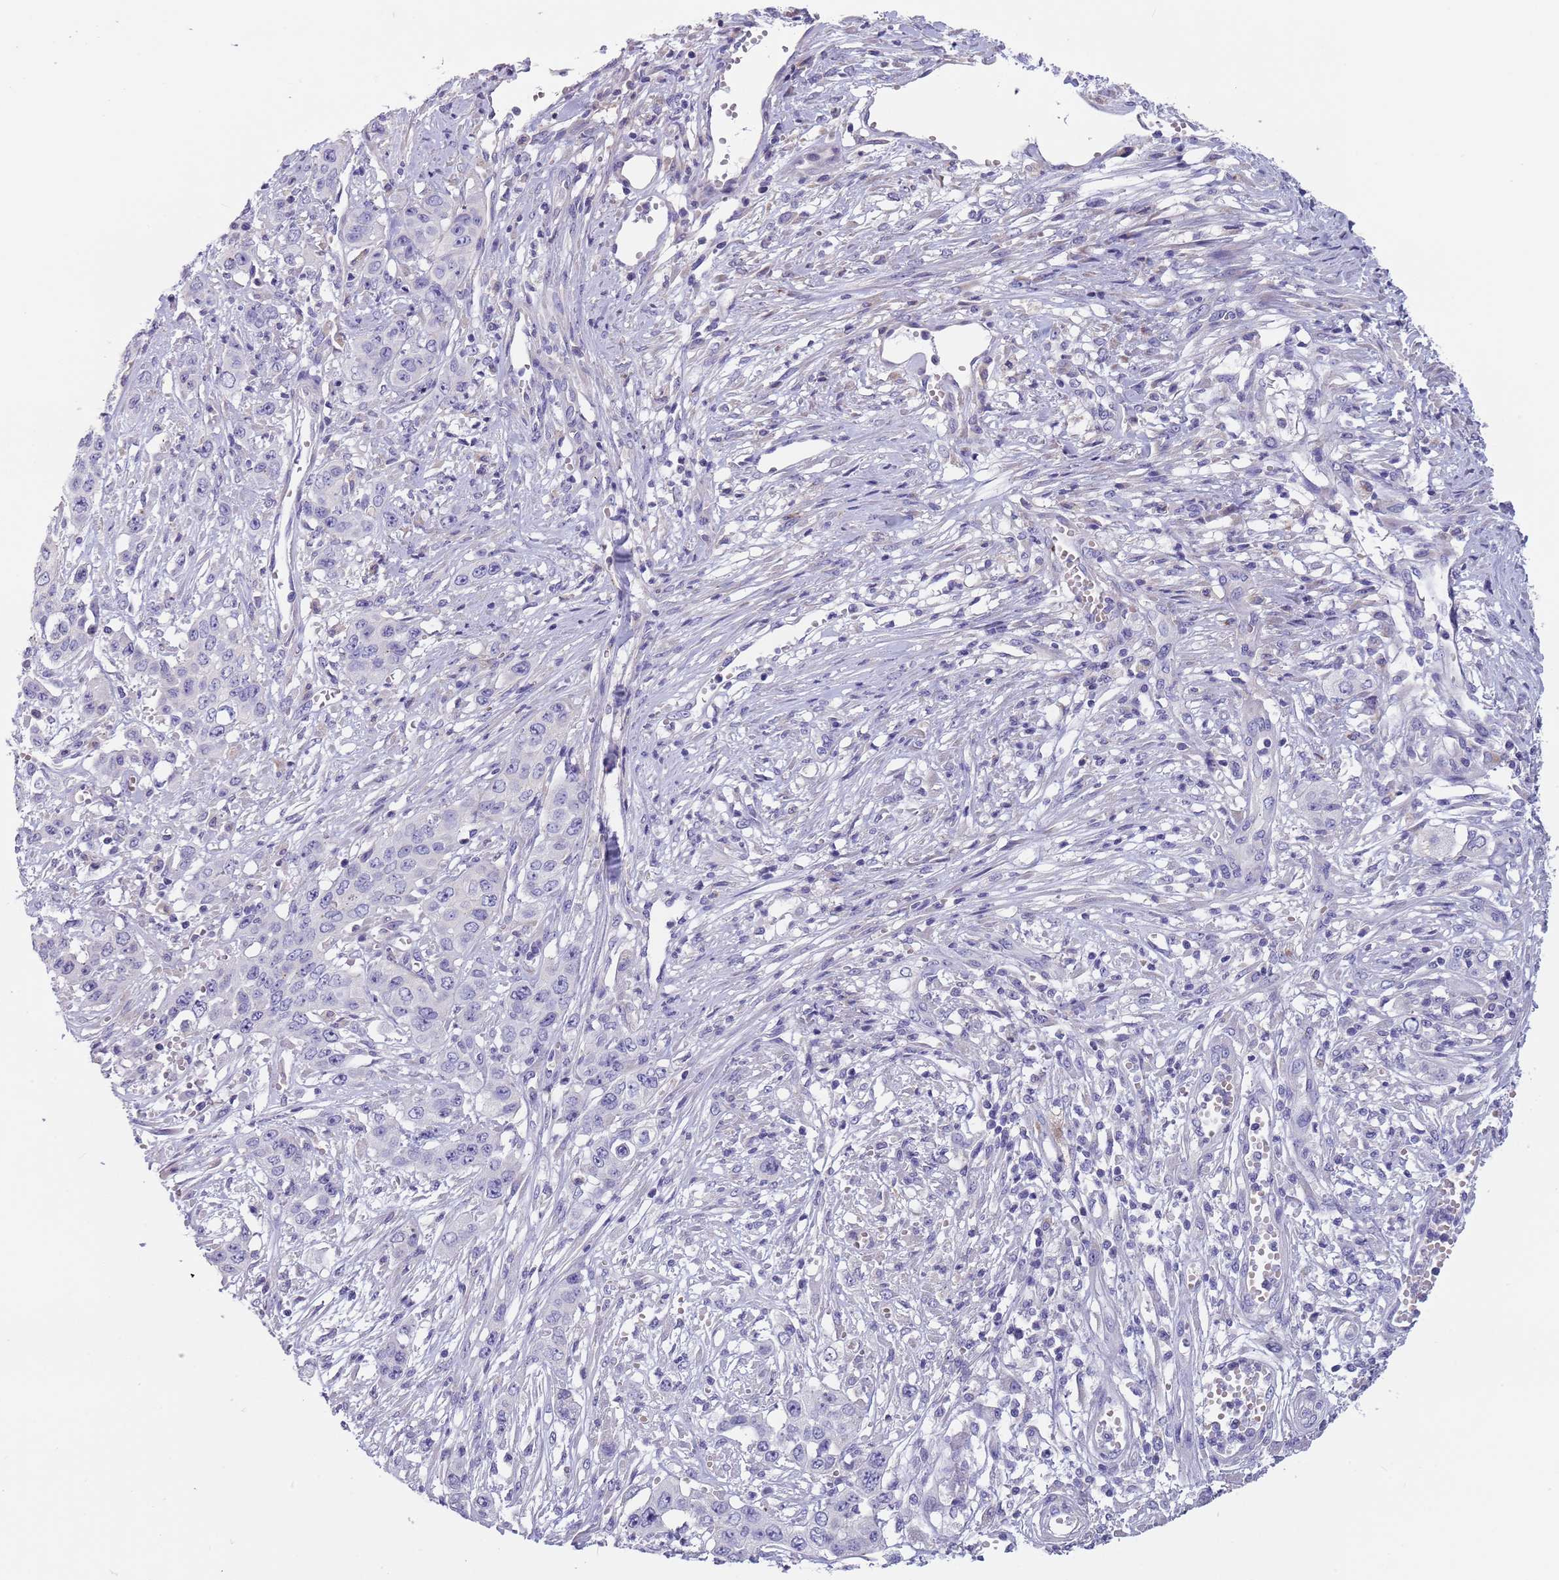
{"staining": {"intensity": "negative", "quantity": "none", "location": "none"}, "tissue": "stomach cancer", "cell_type": "Tumor cells", "image_type": "cancer", "snomed": [{"axis": "morphology", "description": "Adenocarcinoma, NOS"}, {"axis": "topography", "description": "Stomach, upper"}], "caption": "Immunohistochemistry (IHC) of human stomach cancer demonstrates no expression in tumor cells.", "gene": "MAN1C1", "patient": {"sex": "male", "age": 62}}